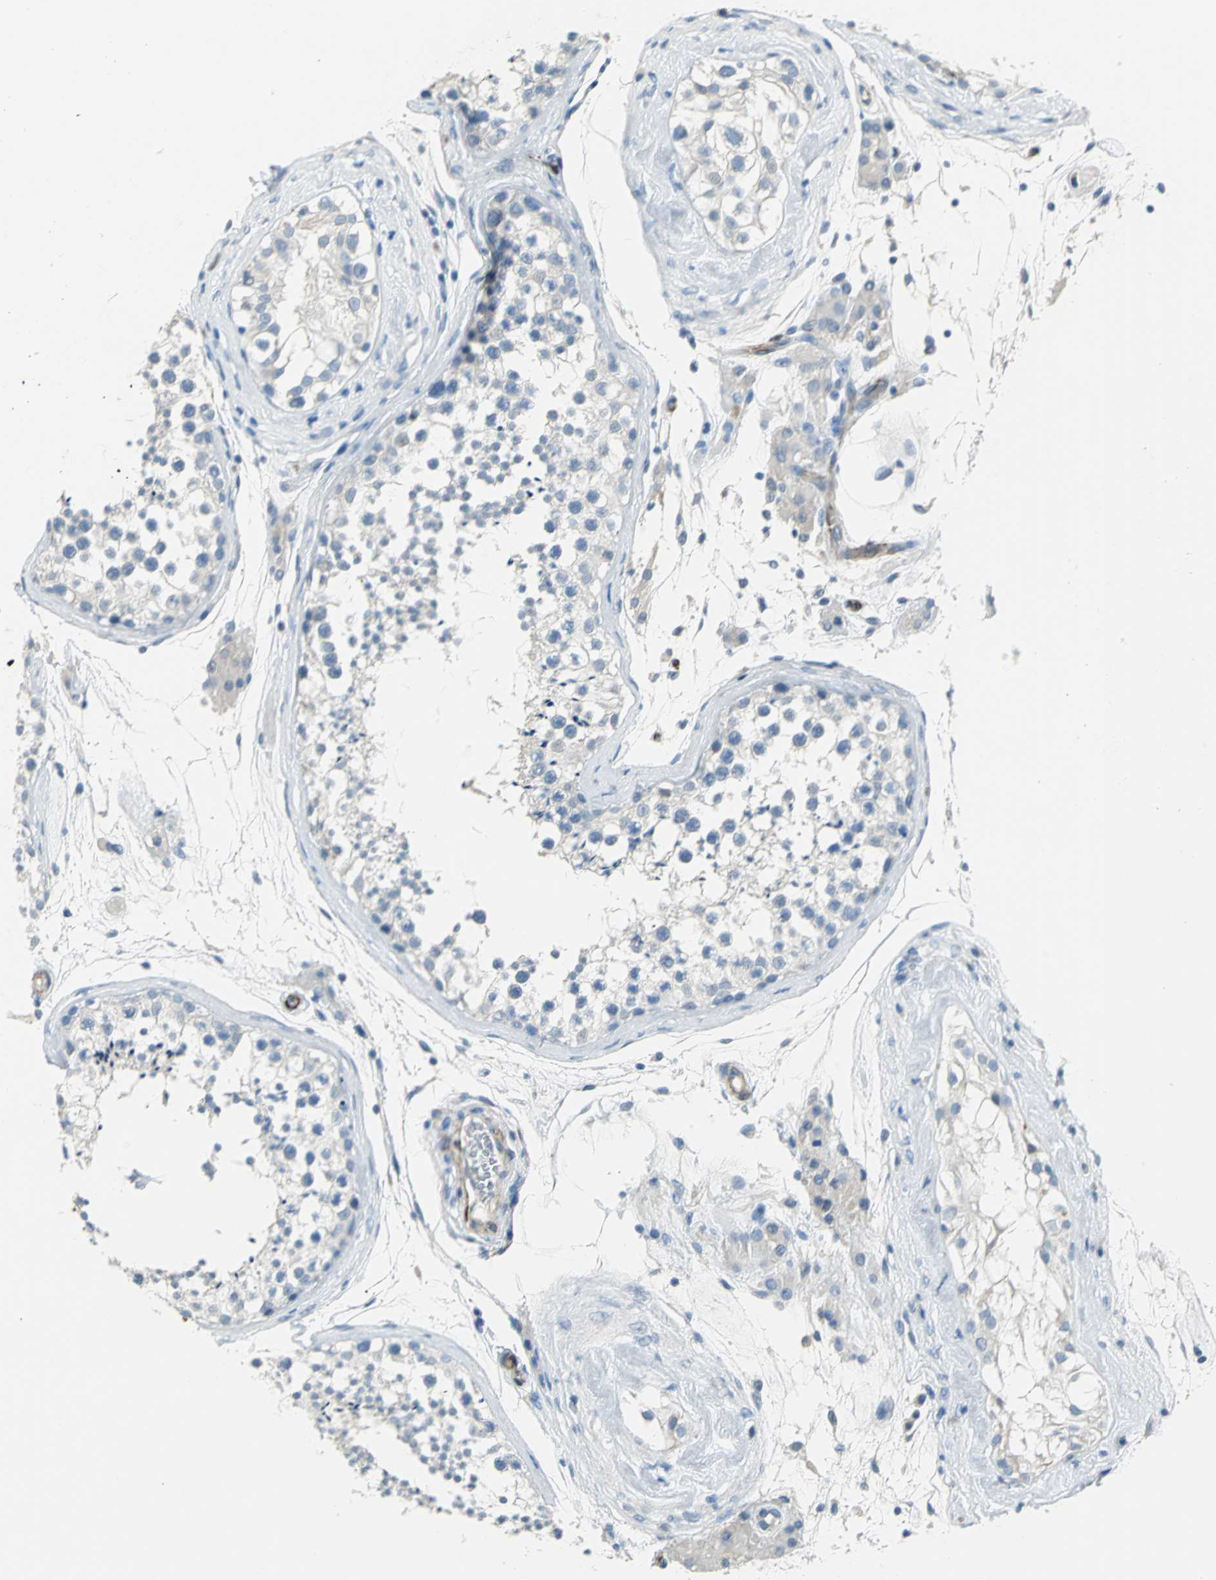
{"staining": {"intensity": "negative", "quantity": "none", "location": "none"}, "tissue": "testis", "cell_type": "Cells in seminiferous ducts", "image_type": "normal", "snomed": [{"axis": "morphology", "description": "Normal tissue, NOS"}, {"axis": "topography", "description": "Testis"}], "caption": "A photomicrograph of testis stained for a protein exhibits no brown staining in cells in seminiferous ducts. (DAB IHC visualized using brightfield microscopy, high magnification).", "gene": "ALOX15", "patient": {"sex": "male", "age": 46}}